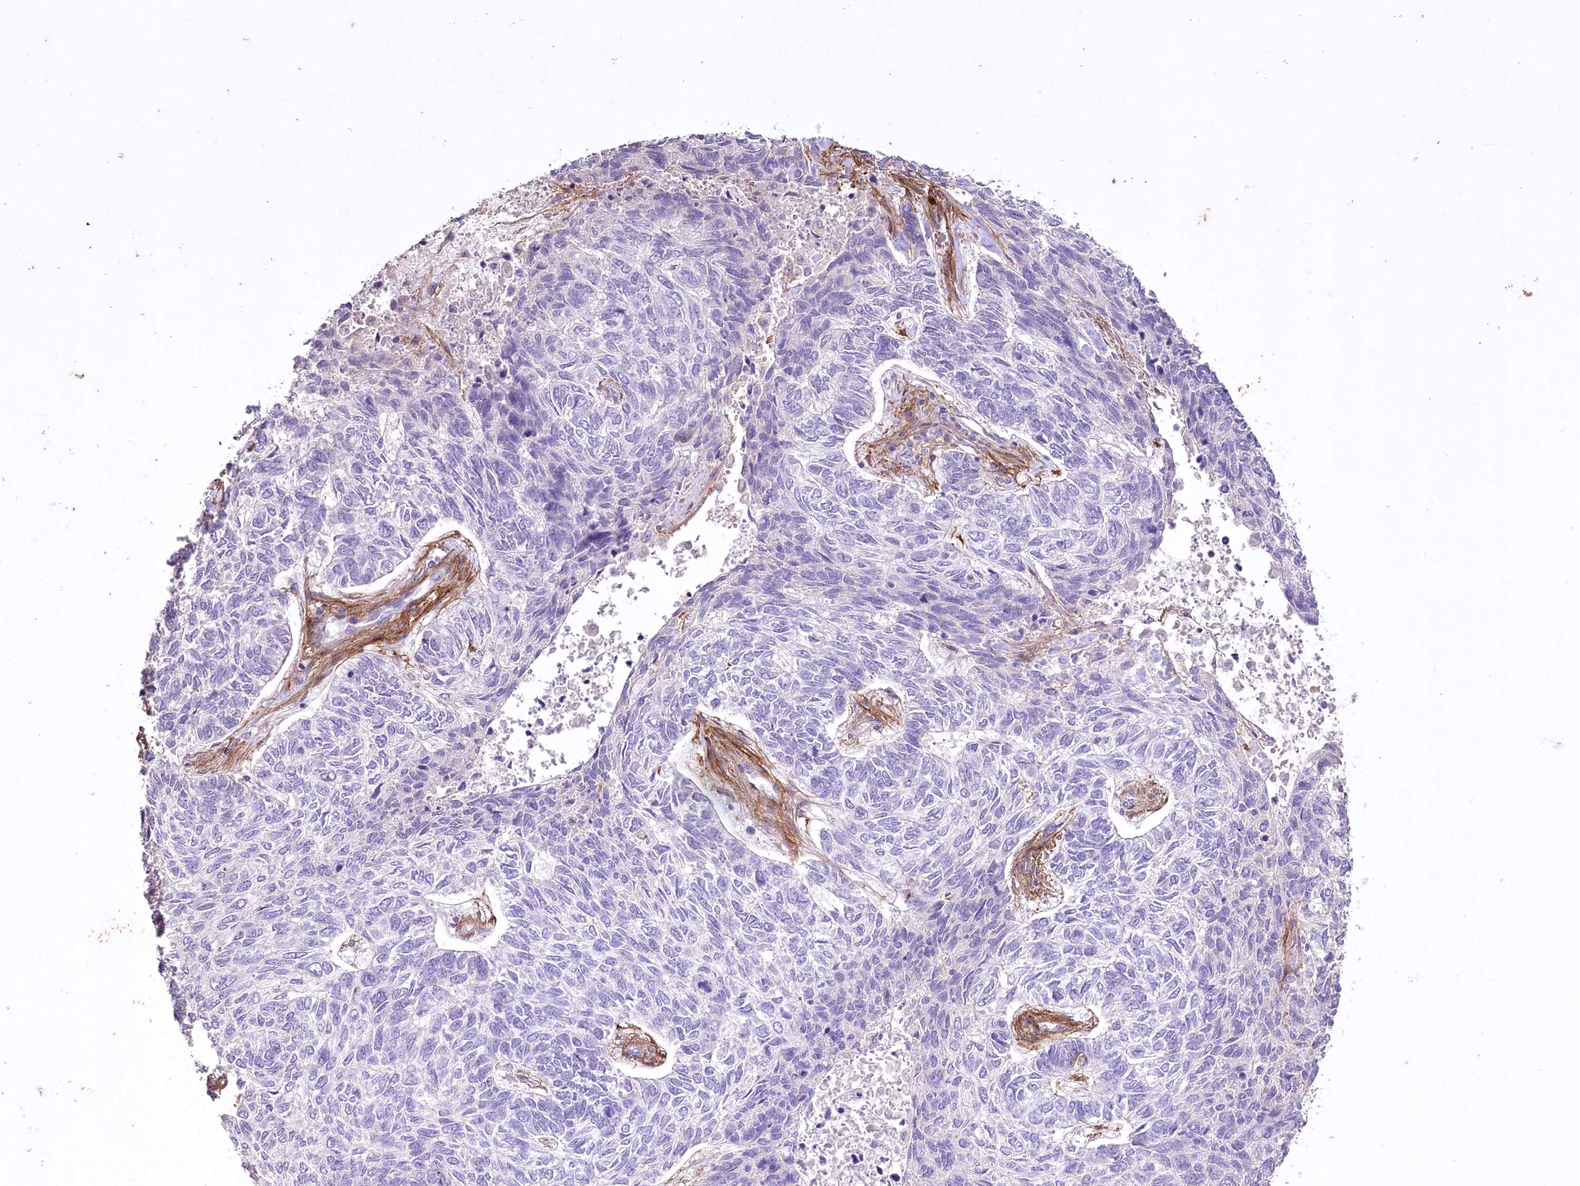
{"staining": {"intensity": "negative", "quantity": "none", "location": "none"}, "tissue": "skin cancer", "cell_type": "Tumor cells", "image_type": "cancer", "snomed": [{"axis": "morphology", "description": "Basal cell carcinoma"}, {"axis": "topography", "description": "Skin"}], "caption": "Immunohistochemistry micrograph of human skin basal cell carcinoma stained for a protein (brown), which reveals no expression in tumor cells.", "gene": "ENPP1", "patient": {"sex": "female", "age": 65}}